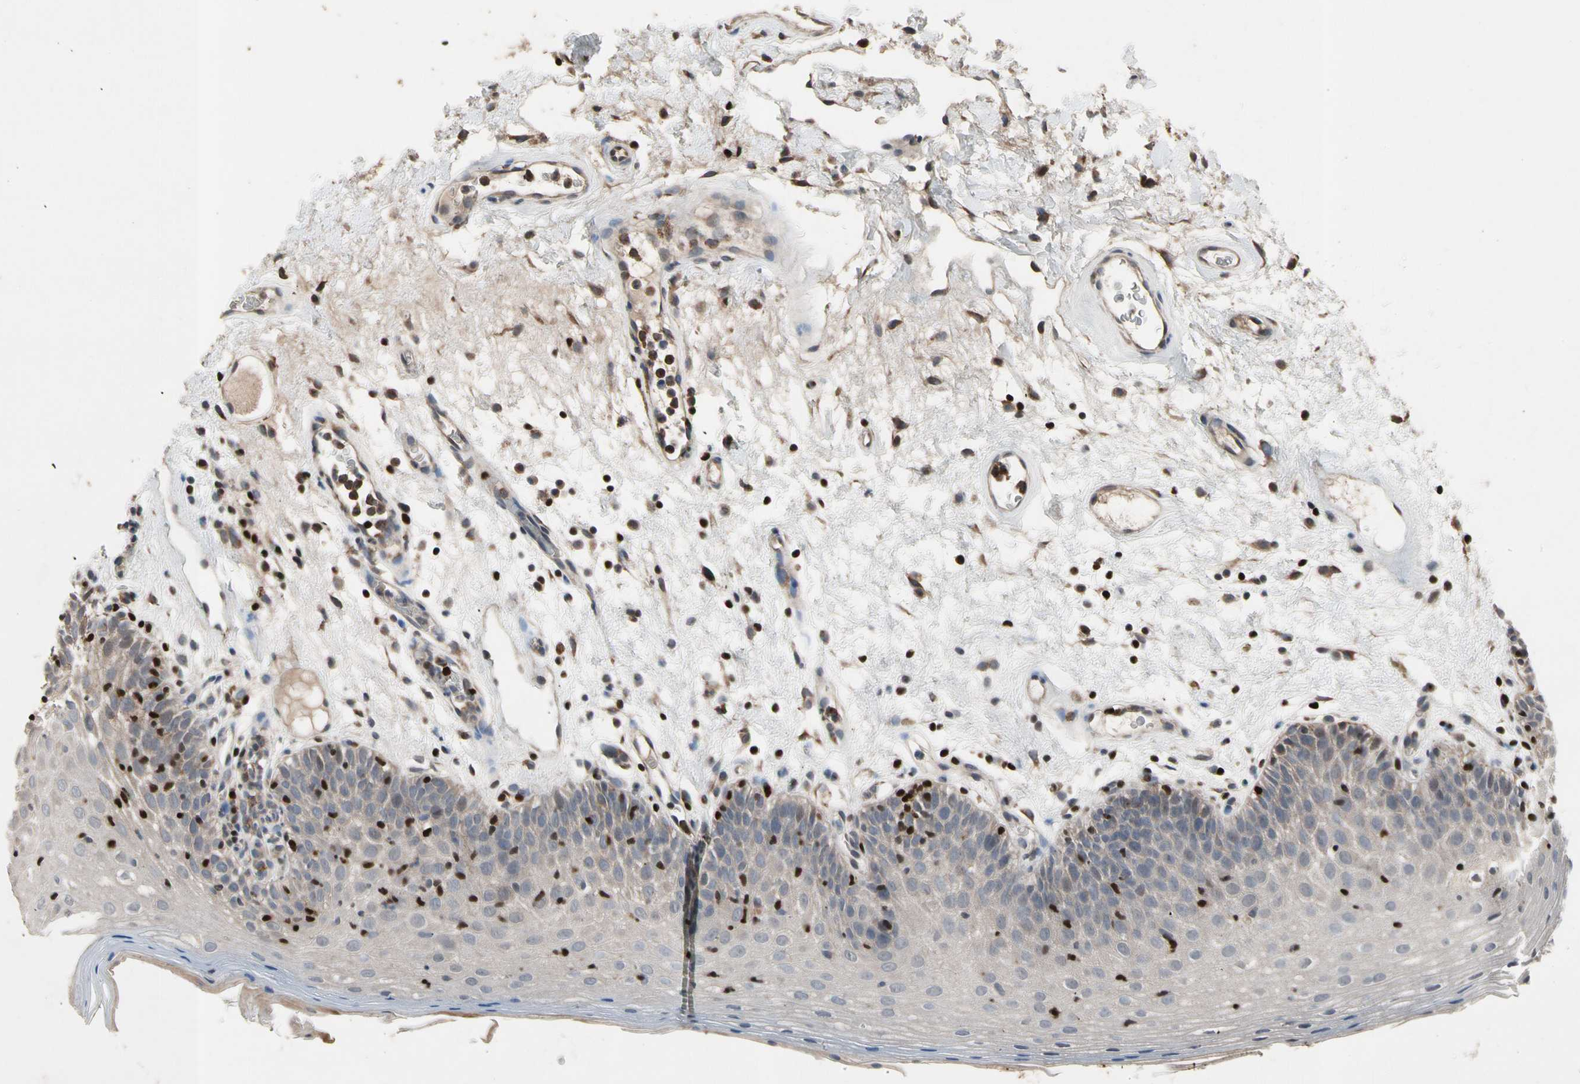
{"staining": {"intensity": "moderate", "quantity": "<25%", "location": "cytoplasmic/membranous"}, "tissue": "oral mucosa", "cell_type": "Squamous epithelial cells", "image_type": "normal", "snomed": [{"axis": "morphology", "description": "Normal tissue, NOS"}, {"axis": "morphology", "description": "Squamous cell carcinoma, NOS"}, {"axis": "topography", "description": "Skeletal muscle"}, {"axis": "topography", "description": "Oral tissue"}, {"axis": "topography", "description": "Head-Neck"}], "caption": "A high-resolution micrograph shows immunohistochemistry (IHC) staining of unremarkable oral mucosa, which shows moderate cytoplasmic/membranous expression in about <25% of squamous epithelial cells. (brown staining indicates protein expression, while blue staining denotes nuclei).", "gene": "TBX21", "patient": {"sex": "male", "age": 71}}